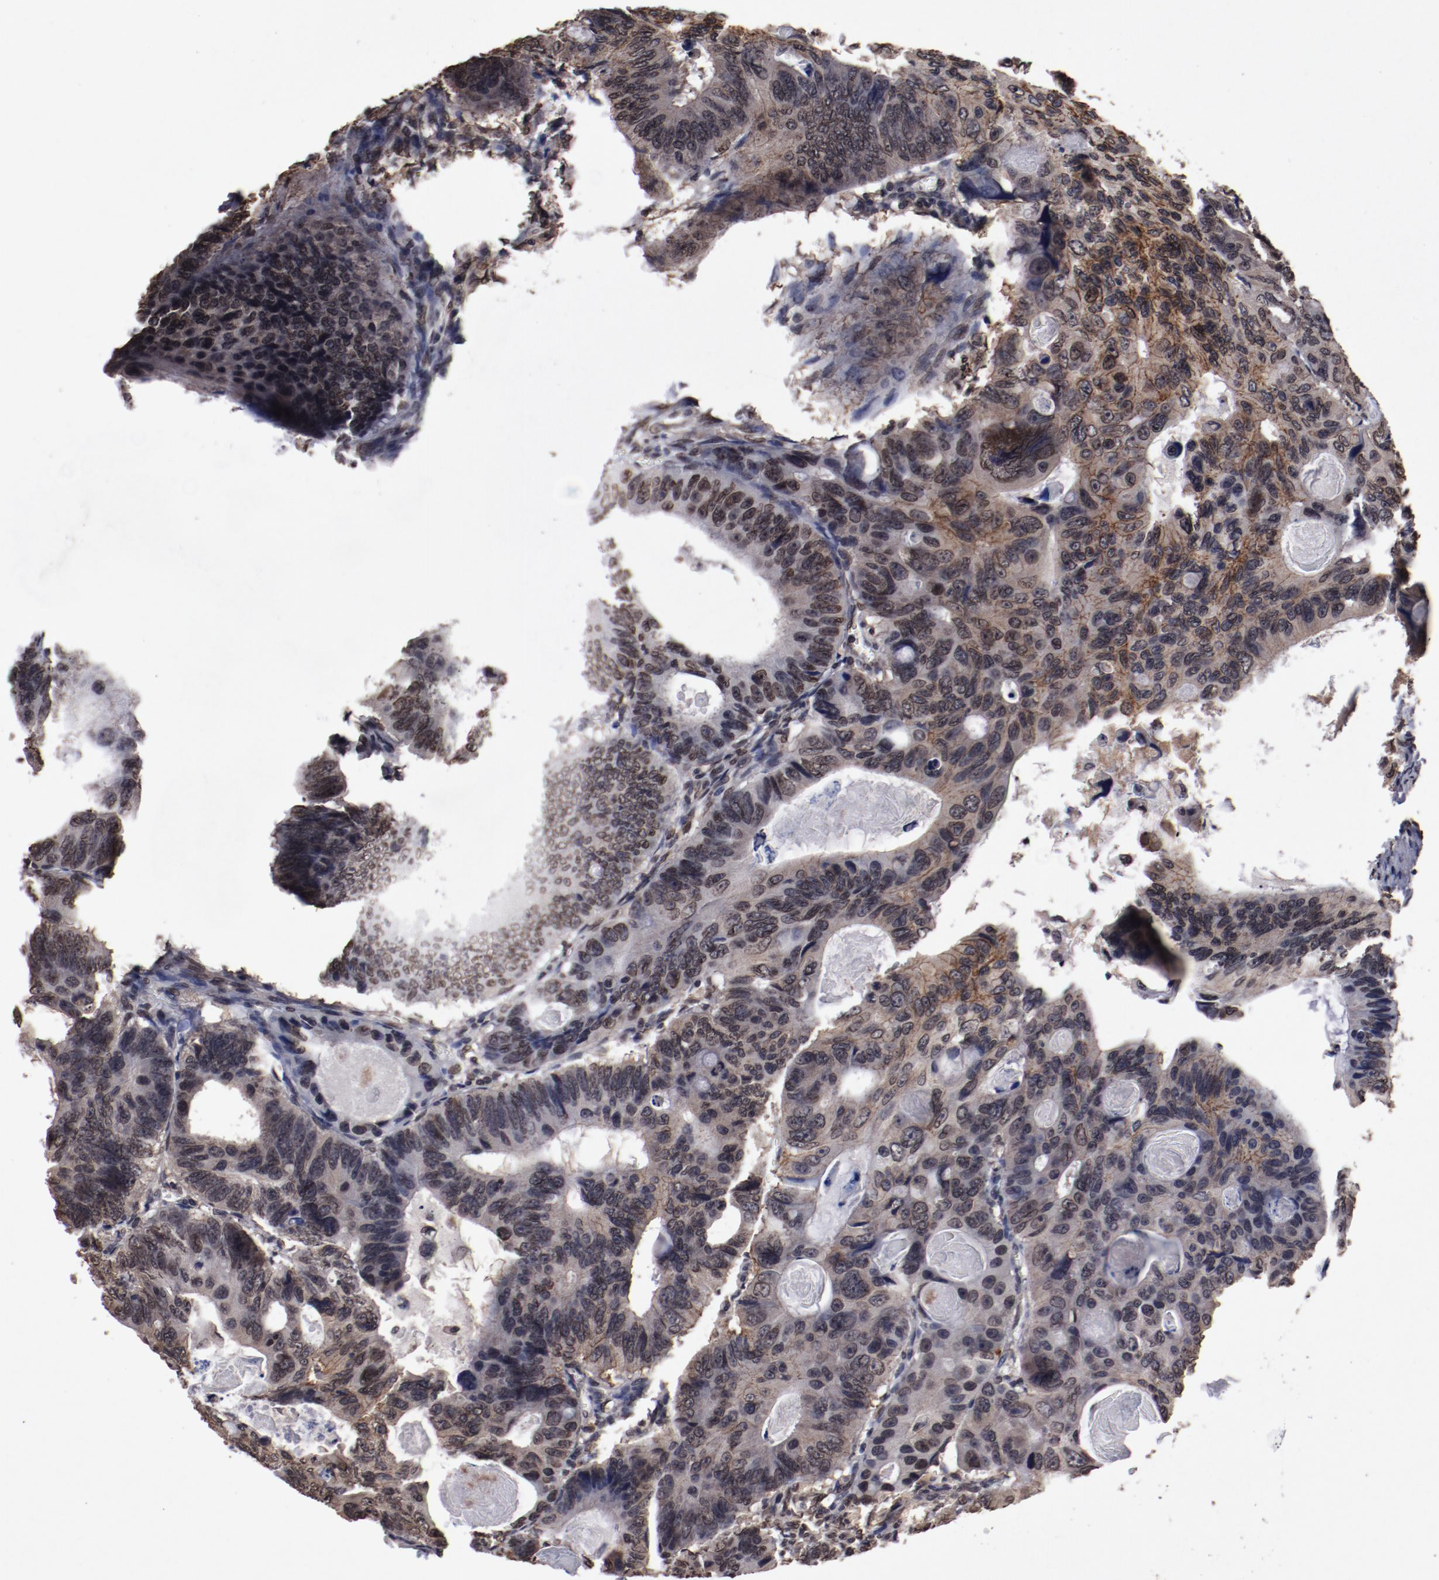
{"staining": {"intensity": "strong", "quantity": ">75%", "location": "nuclear"}, "tissue": "colorectal cancer", "cell_type": "Tumor cells", "image_type": "cancer", "snomed": [{"axis": "morphology", "description": "Adenocarcinoma, NOS"}, {"axis": "topography", "description": "Colon"}], "caption": "IHC histopathology image of human colorectal cancer (adenocarcinoma) stained for a protein (brown), which shows high levels of strong nuclear expression in approximately >75% of tumor cells.", "gene": "AKT1", "patient": {"sex": "female", "age": 55}}